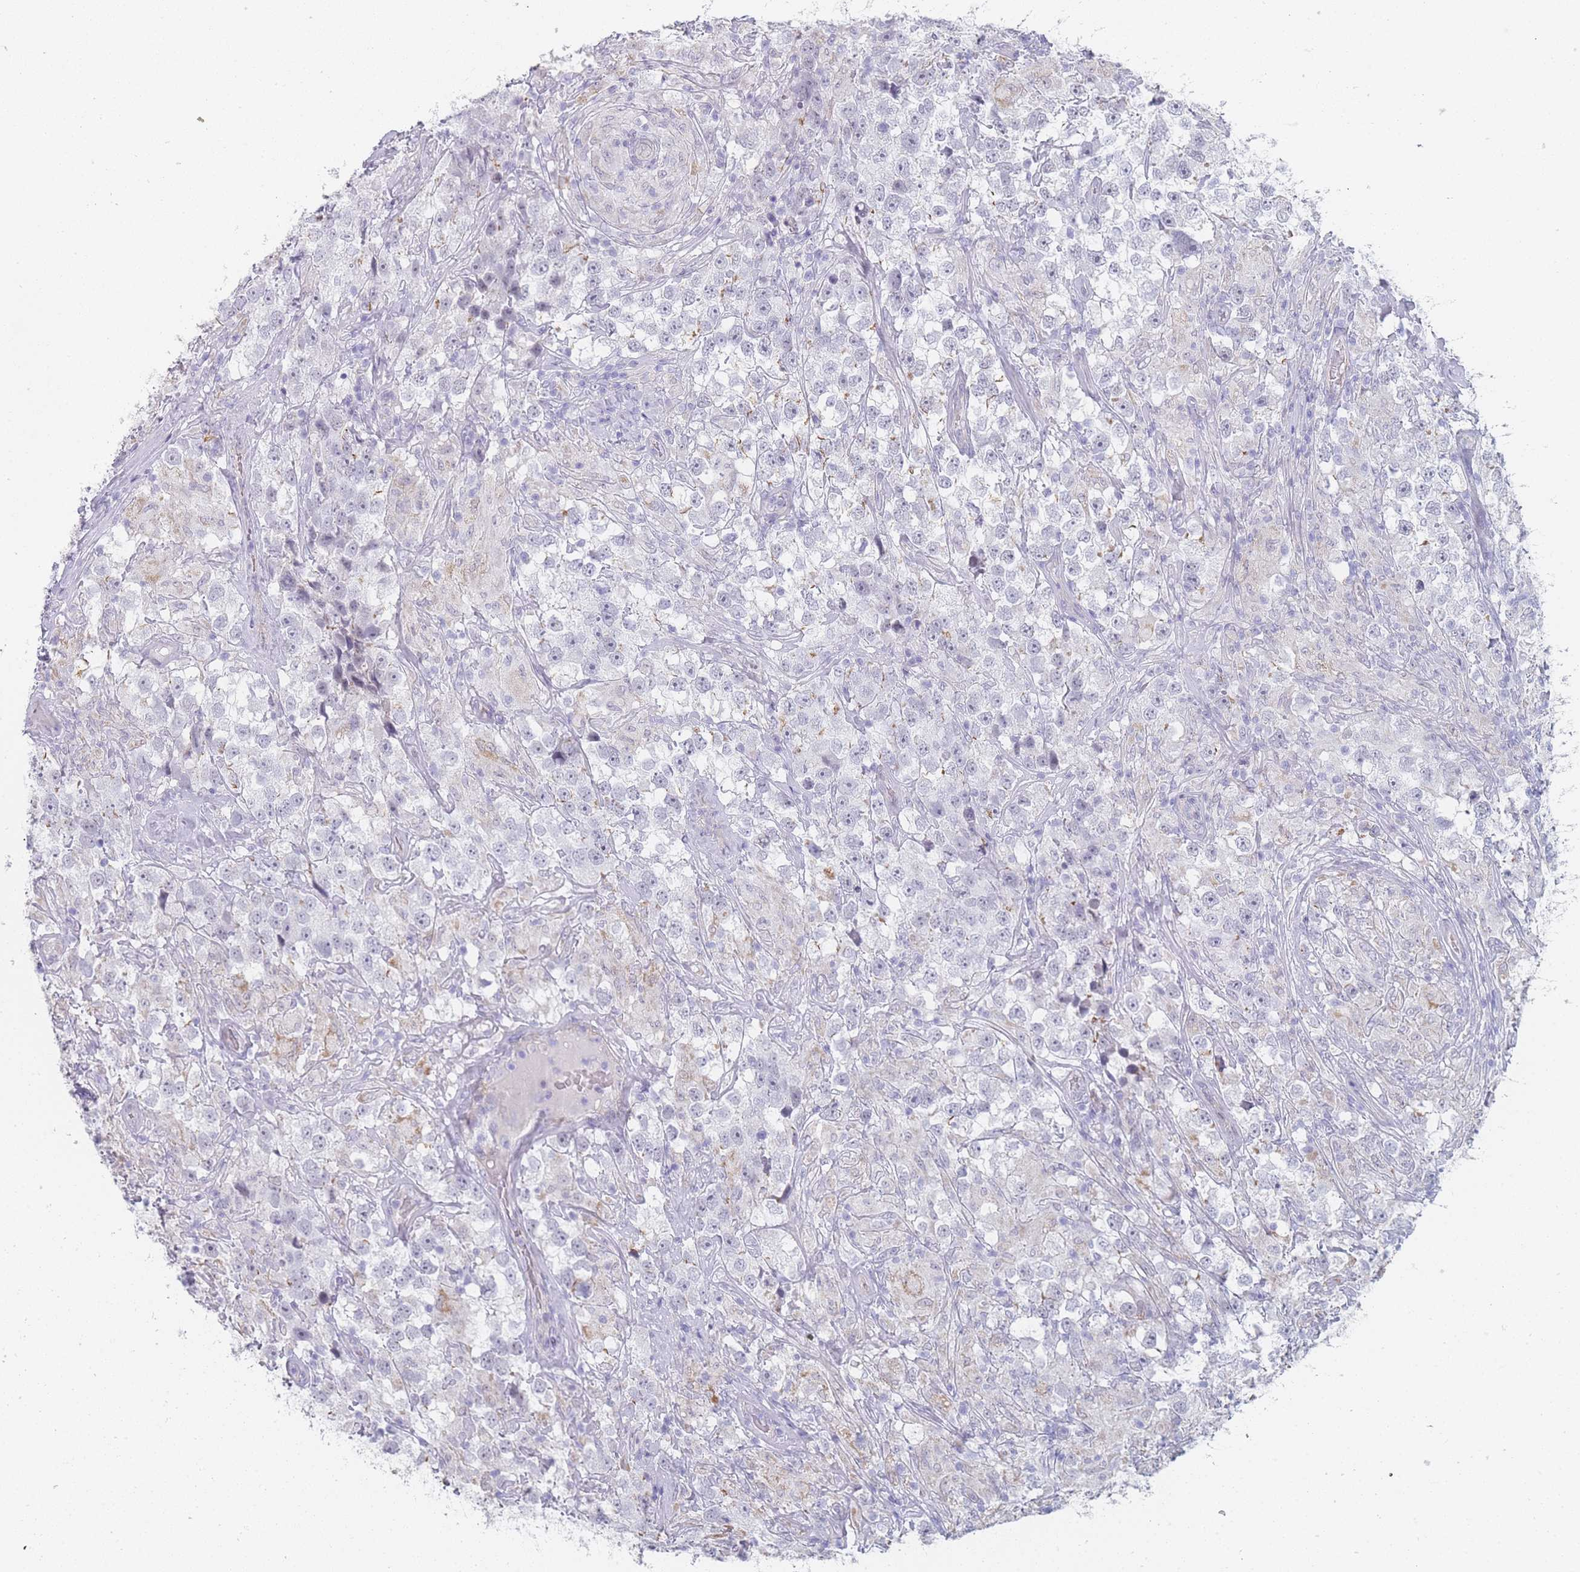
{"staining": {"intensity": "negative", "quantity": "none", "location": "none"}, "tissue": "testis cancer", "cell_type": "Tumor cells", "image_type": "cancer", "snomed": [{"axis": "morphology", "description": "Seminoma, NOS"}, {"axis": "topography", "description": "Testis"}], "caption": "The photomicrograph exhibits no significant staining in tumor cells of seminoma (testis).", "gene": "IMPG1", "patient": {"sex": "male", "age": 46}}